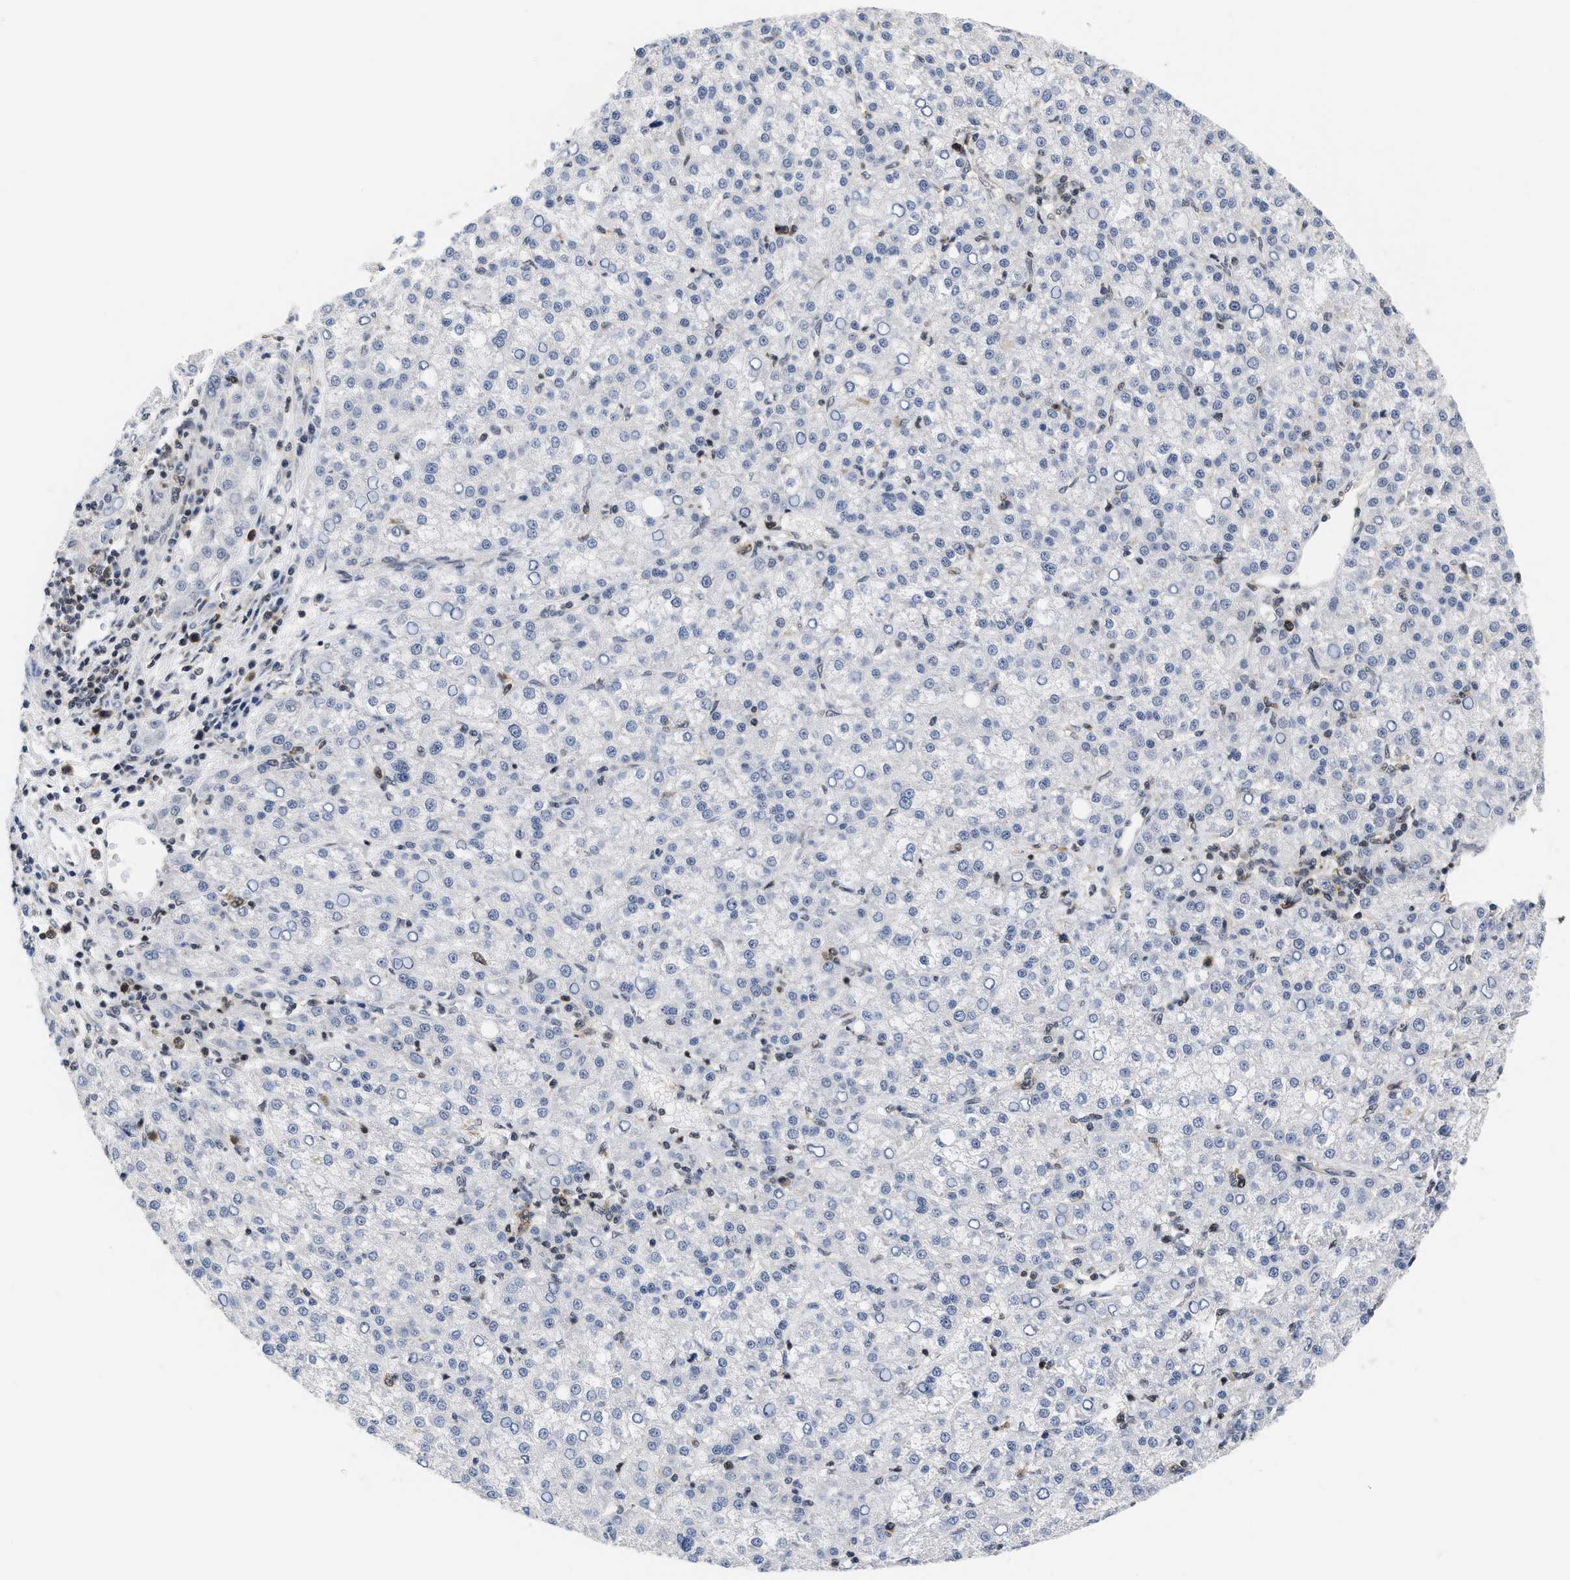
{"staining": {"intensity": "negative", "quantity": "none", "location": "none"}, "tissue": "liver cancer", "cell_type": "Tumor cells", "image_type": "cancer", "snomed": [{"axis": "morphology", "description": "Carcinoma, Hepatocellular, NOS"}, {"axis": "topography", "description": "Liver"}], "caption": "Tumor cells are negative for brown protein staining in liver cancer. Brightfield microscopy of immunohistochemistry stained with DAB (3,3'-diaminobenzidine) (brown) and hematoxylin (blue), captured at high magnification.", "gene": "HIF1A", "patient": {"sex": "female", "age": 58}}